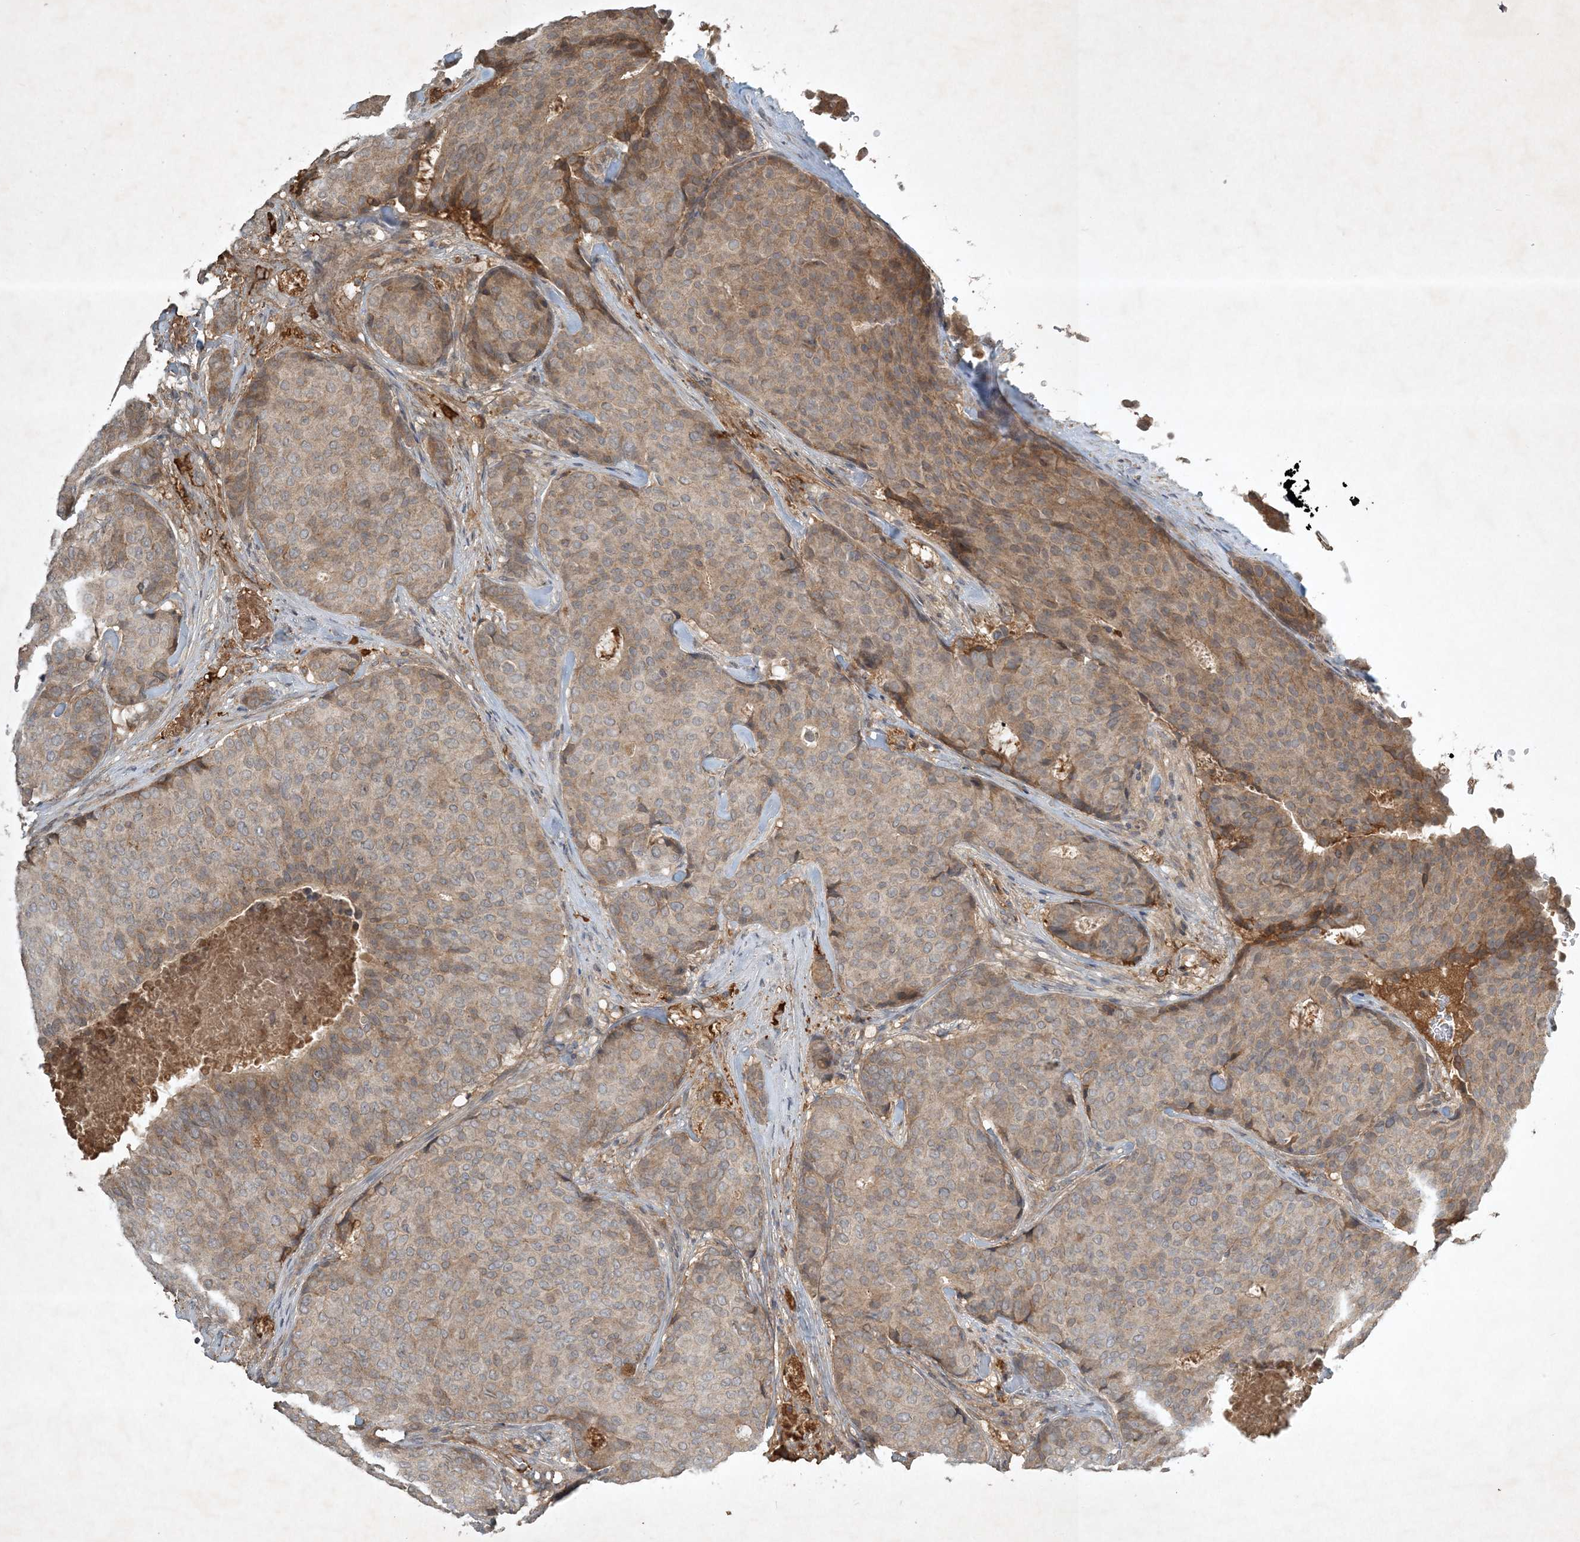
{"staining": {"intensity": "weak", "quantity": "25%-75%", "location": "cytoplasmic/membranous"}, "tissue": "breast cancer", "cell_type": "Tumor cells", "image_type": "cancer", "snomed": [{"axis": "morphology", "description": "Duct carcinoma"}, {"axis": "topography", "description": "Breast"}], "caption": "The immunohistochemical stain shows weak cytoplasmic/membranous expression in tumor cells of intraductal carcinoma (breast) tissue.", "gene": "TNFAIP6", "patient": {"sex": "female", "age": 75}}